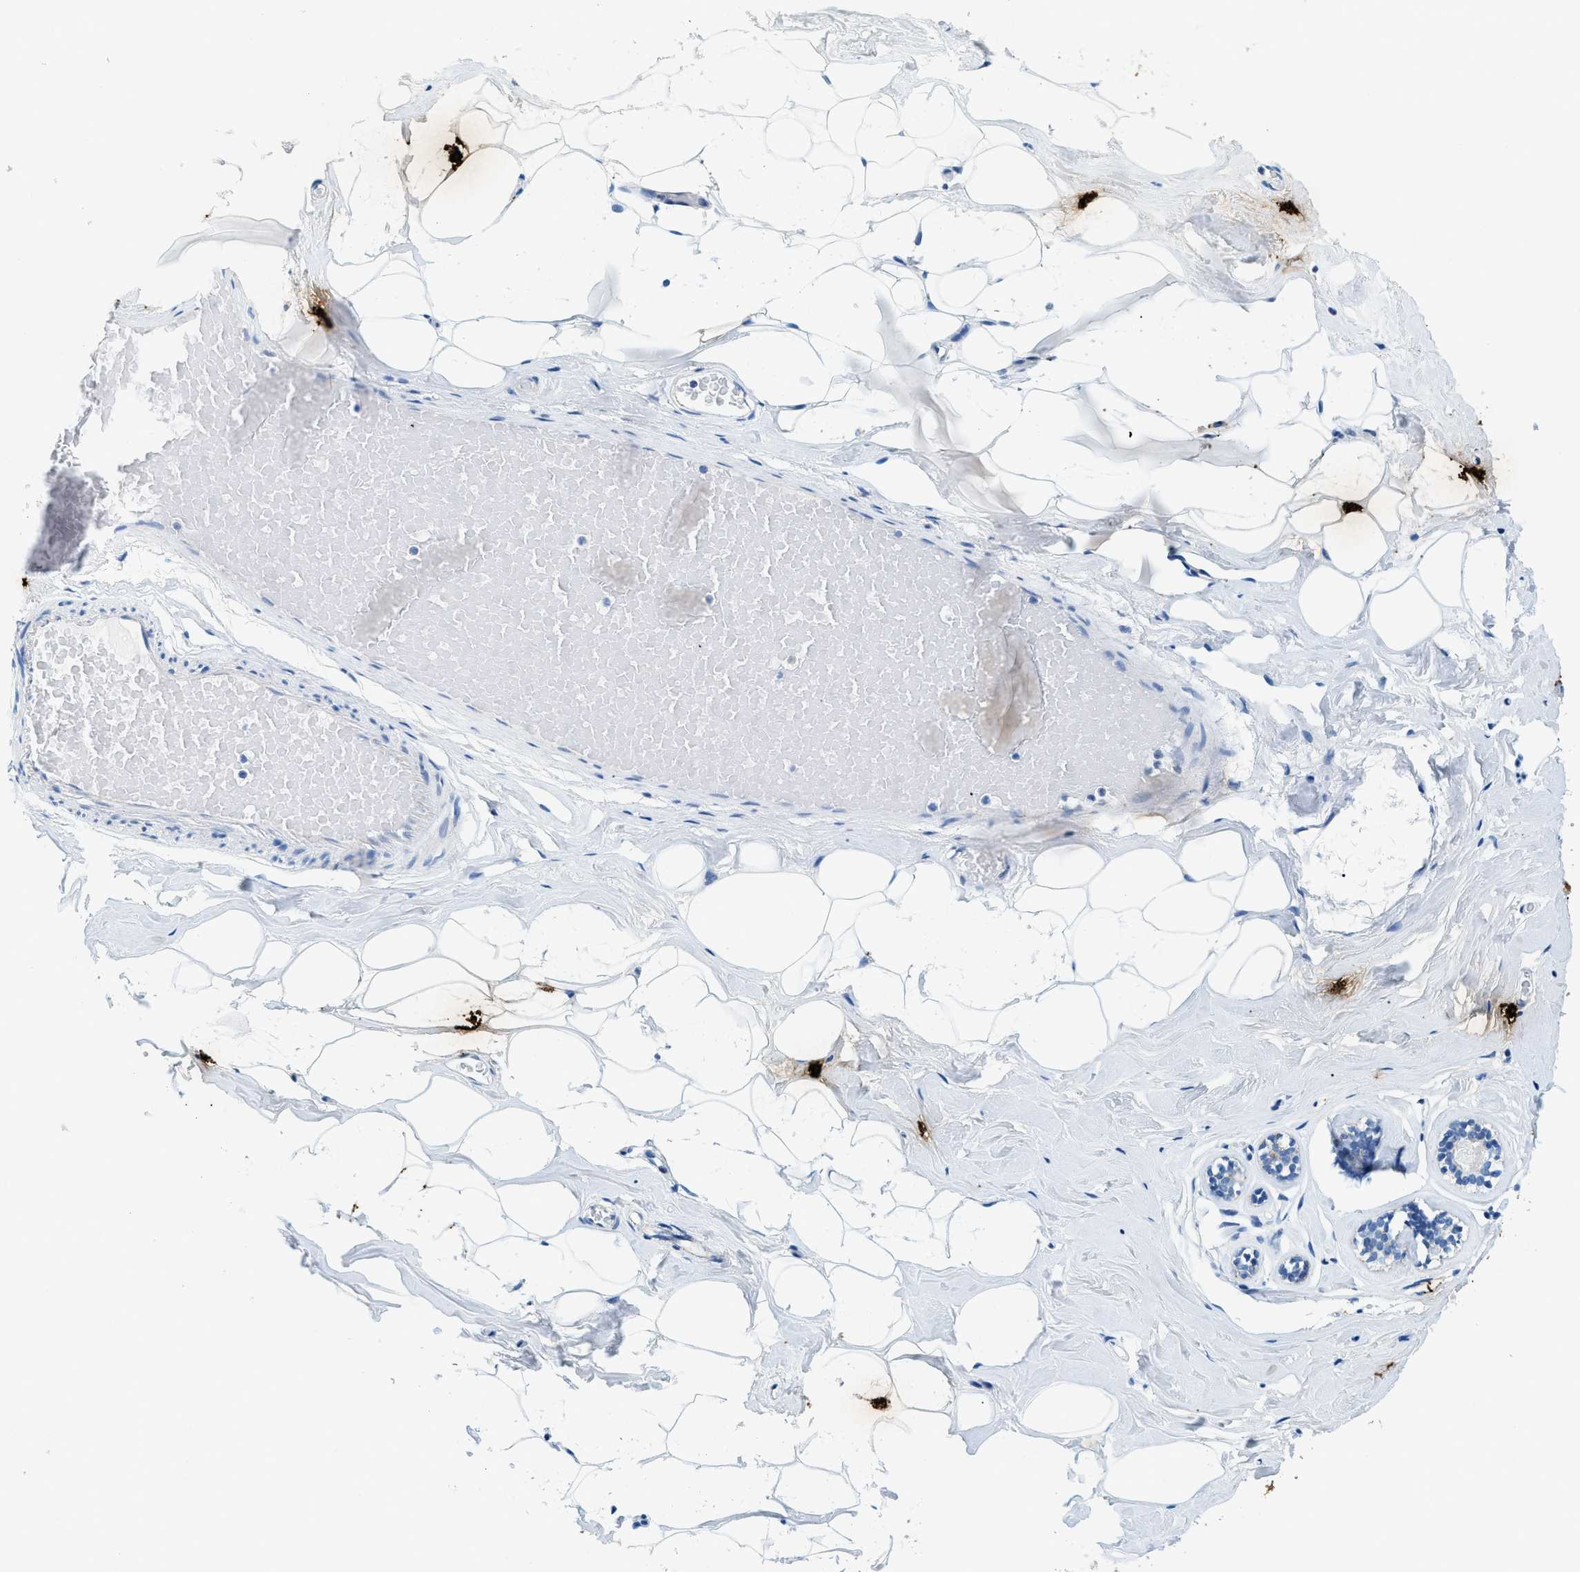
{"staining": {"intensity": "negative", "quantity": "none", "location": "none"}, "tissue": "breast", "cell_type": "Adipocytes", "image_type": "normal", "snomed": [{"axis": "morphology", "description": "Normal tissue, NOS"}, {"axis": "topography", "description": "Breast"}], "caption": "IHC histopathology image of unremarkable breast: breast stained with DAB (3,3'-diaminobenzidine) displays no significant protein positivity in adipocytes. (Immunohistochemistry, brightfield microscopy, high magnification).", "gene": "TPSAB1", "patient": {"sex": "female", "age": 75}}